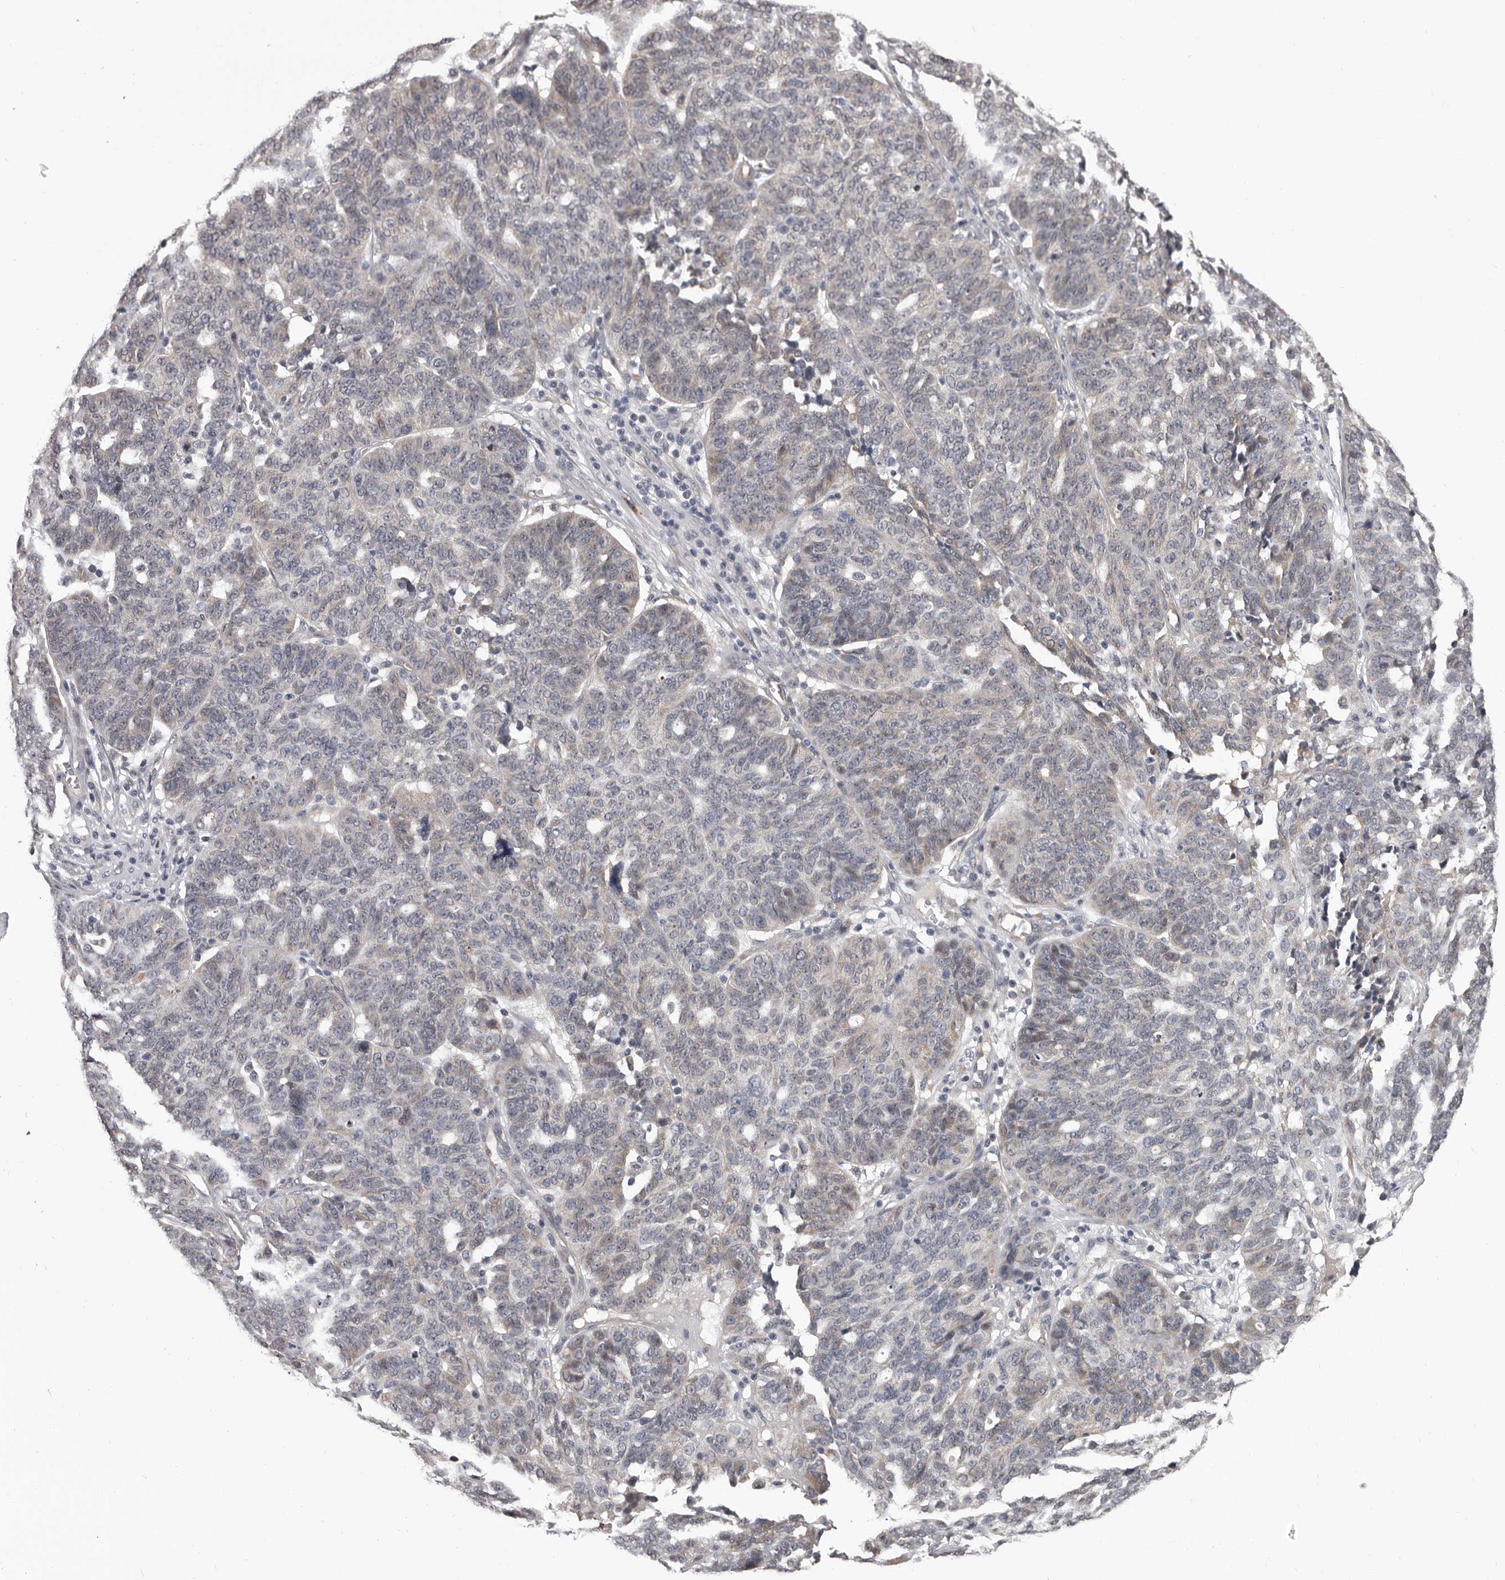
{"staining": {"intensity": "weak", "quantity": "<25%", "location": "cytoplasmic/membranous"}, "tissue": "ovarian cancer", "cell_type": "Tumor cells", "image_type": "cancer", "snomed": [{"axis": "morphology", "description": "Cystadenocarcinoma, serous, NOS"}, {"axis": "topography", "description": "Ovary"}], "caption": "IHC image of neoplastic tissue: human ovarian cancer stained with DAB shows no significant protein expression in tumor cells.", "gene": "MED8", "patient": {"sex": "female", "age": 59}}